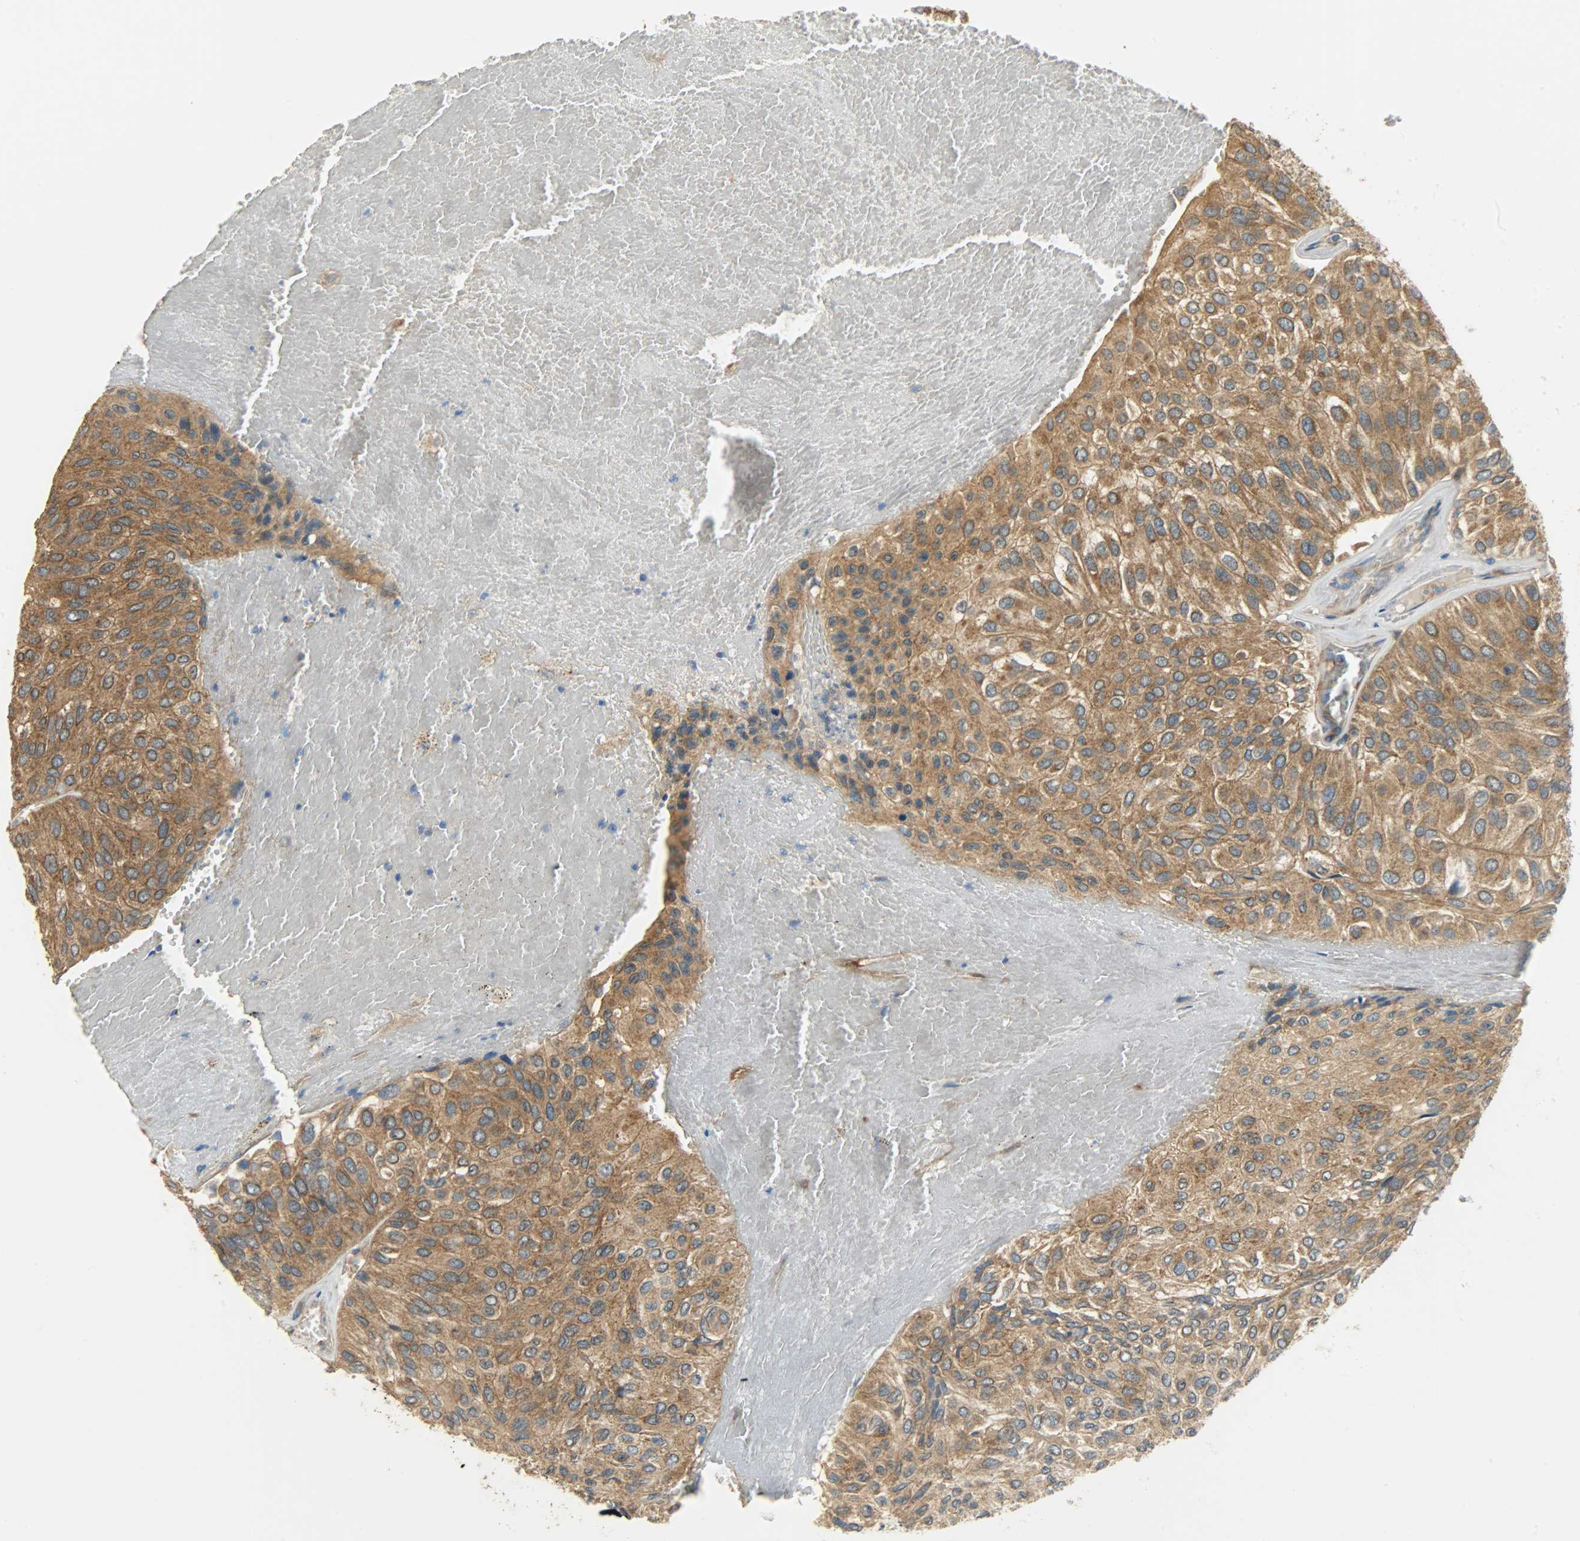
{"staining": {"intensity": "strong", "quantity": ">75%", "location": "cytoplasmic/membranous"}, "tissue": "urothelial cancer", "cell_type": "Tumor cells", "image_type": "cancer", "snomed": [{"axis": "morphology", "description": "Urothelial carcinoma, High grade"}, {"axis": "topography", "description": "Urinary bladder"}], "caption": "Protein positivity by immunohistochemistry (IHC) demonstrates strong cytoplasmic/membranous staining in approximately >75% of tumor cells in high-grade urothelial carcinoma.", "gene": "C1orf198", "patient": {"sex": "male", "age": 66}}